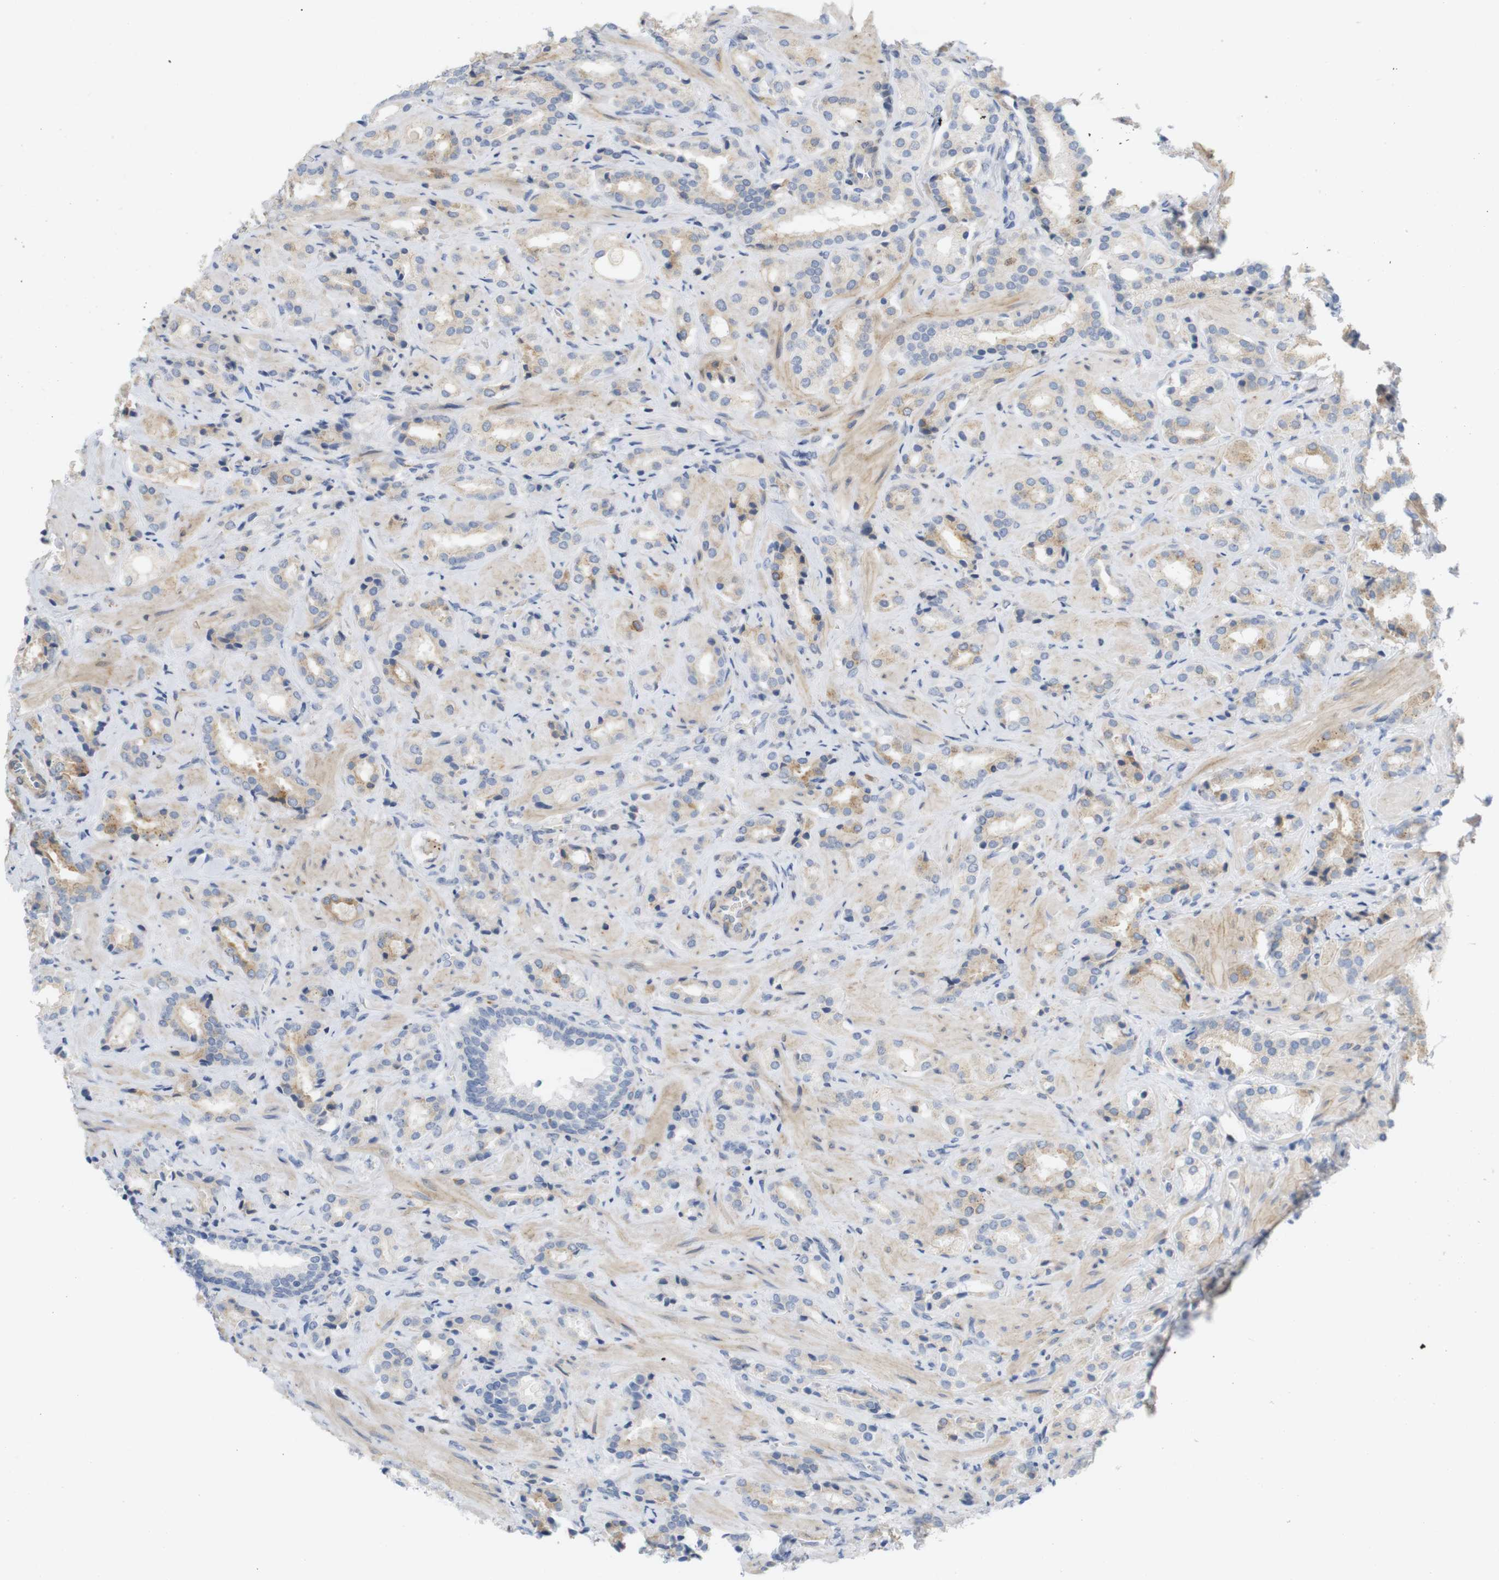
{"staining": {"intensity": "moderate", "quantity": "<25%", "location": "cytoplasmic/membranous"}, "tissue": "prostate cancer", "cell_type": "Tumor cells", "image_type": "cancer", "snomed": [{"axis": "morphology", "description": "Adenocarcinoma, High grade"}, {"axis": "topography", "description": "Prostate"}], "caption": "The micrograph displays staining of prostate cancer (adenocarcinoma (high-grade)), revealing moderate cytoplasmic/membranous protein expression (brown color) within tumor cells. The staining was performed using DAB to visualize the protein expression in brown, while the nuclei were stained in blue with hematoxylin (Magnification: 20x).", "gene": "ITPR1", "patient": {"sex": "male", "age": 64}}